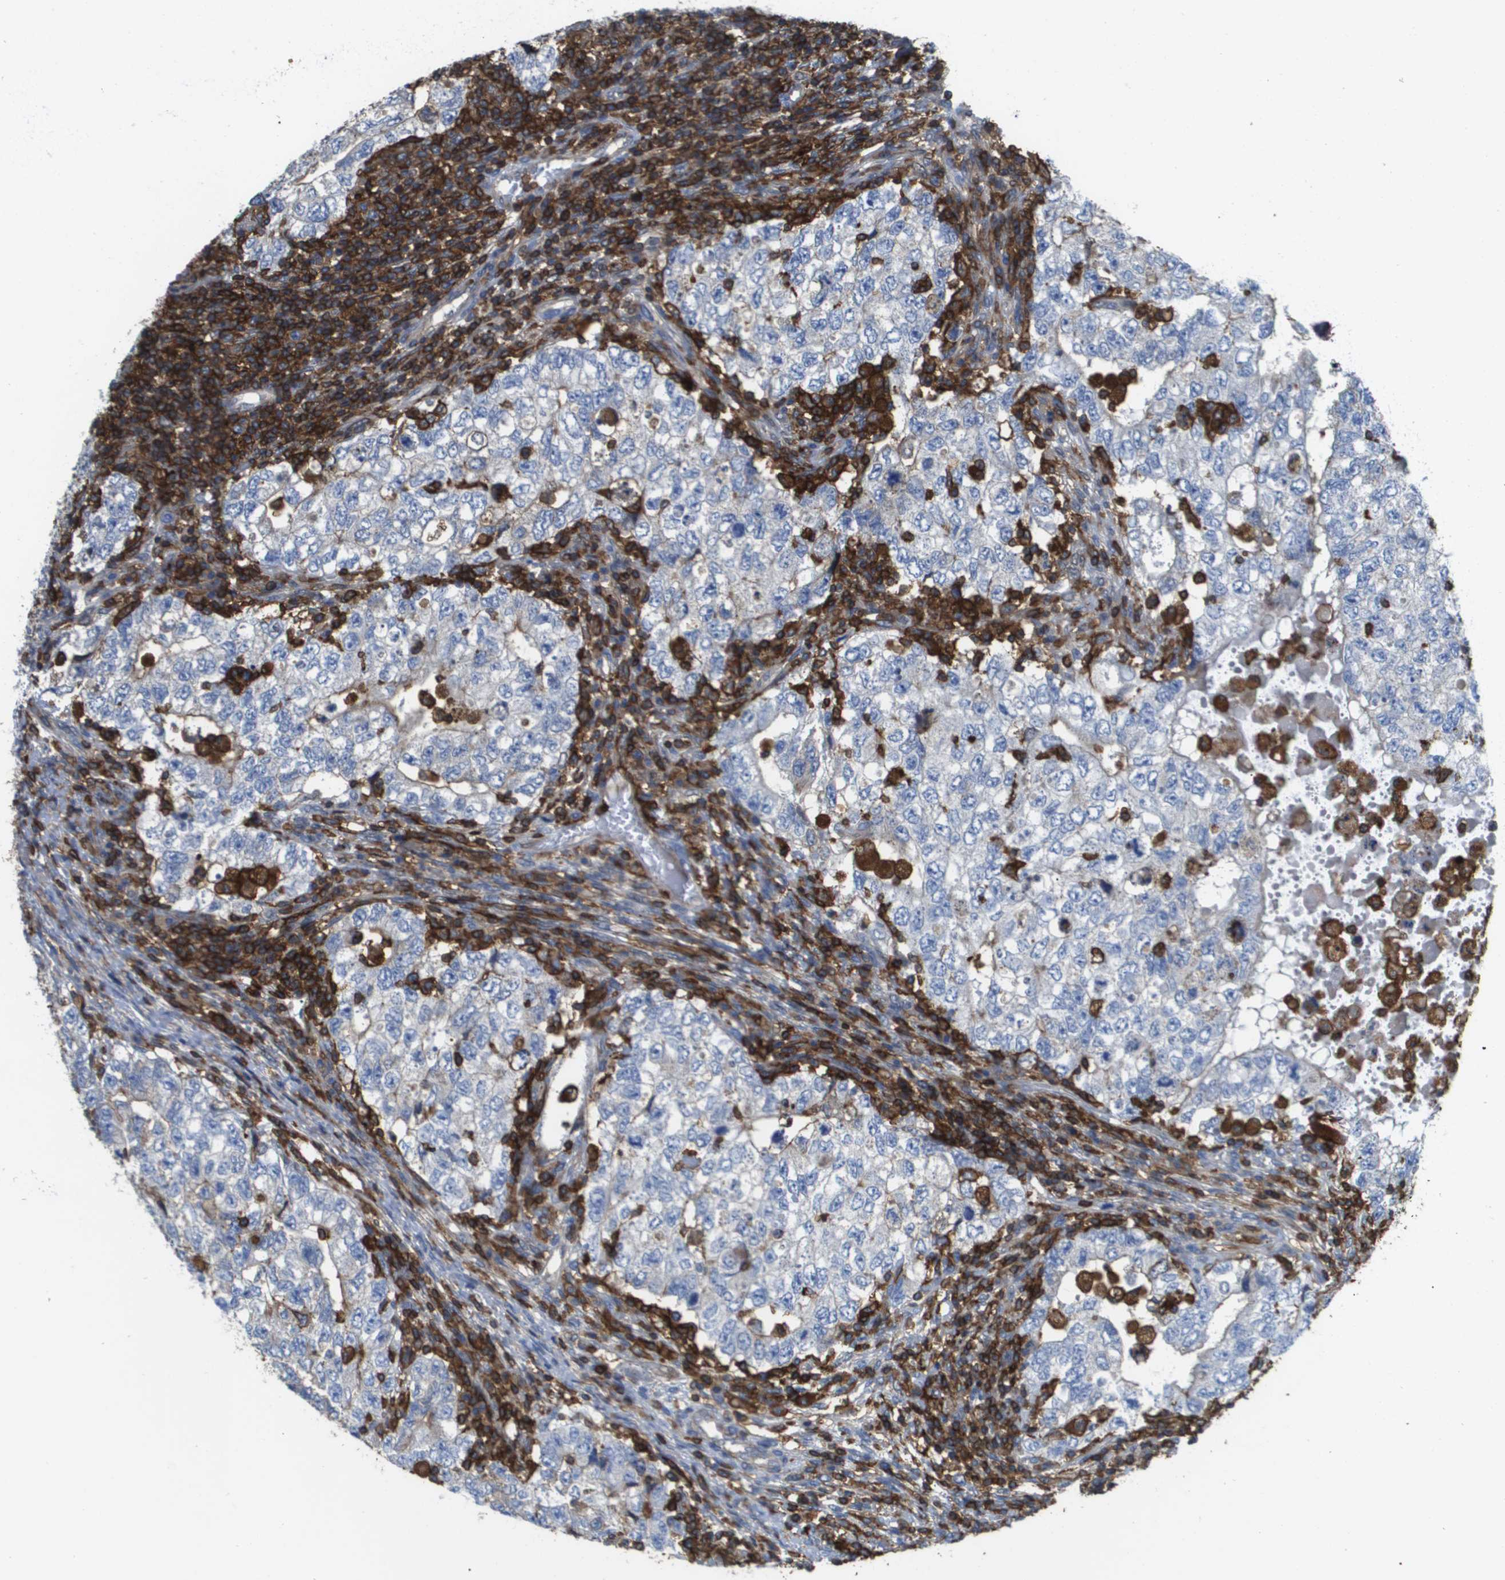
{"staining": {"intensity": "negative", "quantity": "none", "location": "none"}, "tissue": "testis cancer", "cell_type": "Tumor cells", "image_type": "cancer", "snomed": [{"axis": "morphology", "description": "Carcinoma, Embryonal, NOS"}, {"axis": "topography", "description": "Testis"}], "caption": "A high-resolution histopathology image shows immunohistochemistry (IHC) staining of embryonal carcinoma (testis), which displays no significant positivity in tumor cells.", "gene": "PASK", "patient": {"sex": "male", "age": 36}}